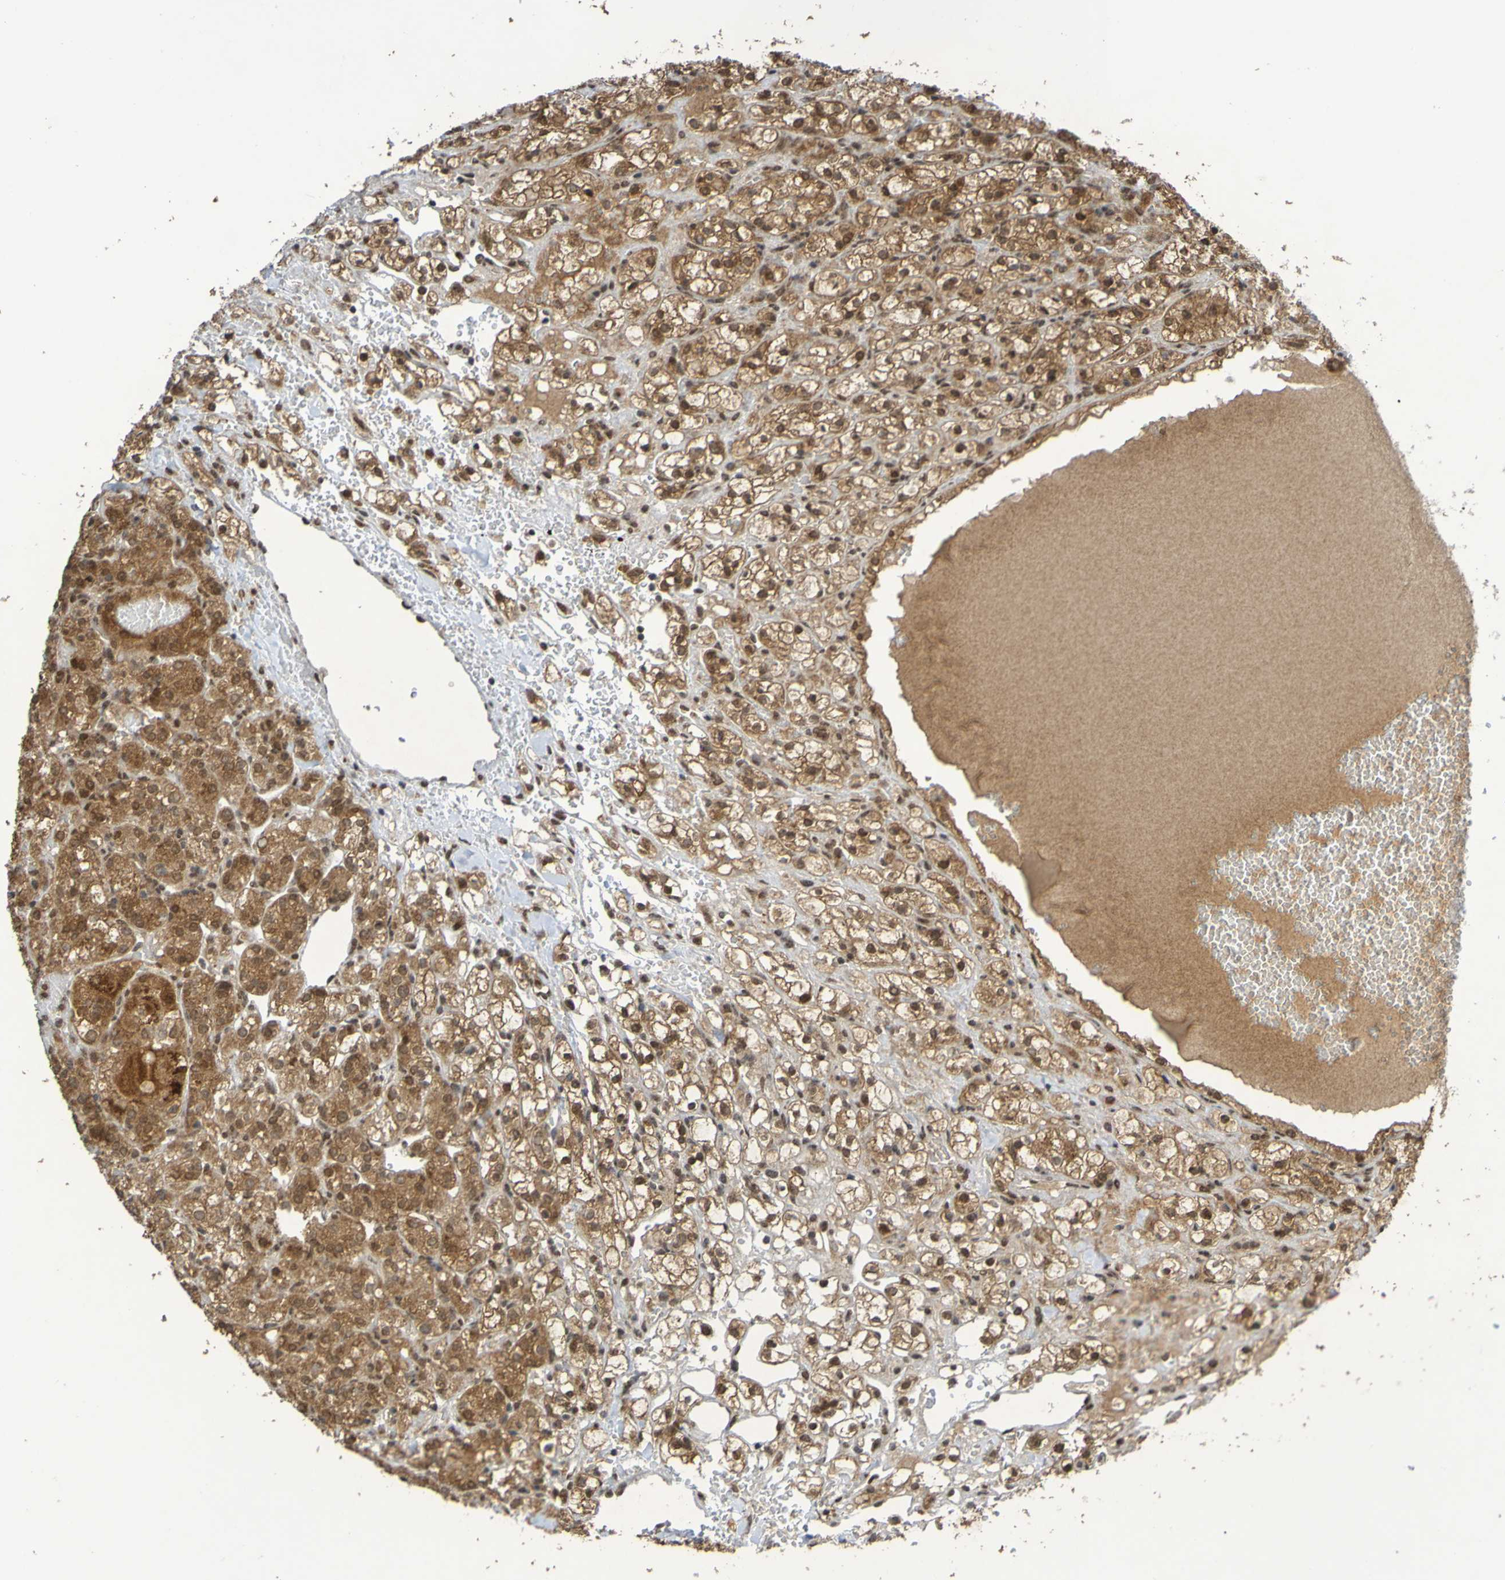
{"staining": {"intensity": "moderate", "quantity": ">75%", "location": "cytoplasmic/membranous,nuclear"}, "tissue": "renal cancer", "cell_type": "Tumor cells", "image_type": "cancer", "snomed": [{"axis": "morphology", "description": "Adenocarcinoma, NOS"}, {"axis": "topography", "description": "Kidney"}], "caption": "Moderate cytoplasmic/membranous and nuclear expression for a protein is appreciated in about >75% of tumor cells of renal adenocarcinoma using immunohistochemistry (IHC).", "gene": "ITLN1", "patient": {"sex": "male", "age": 61}}